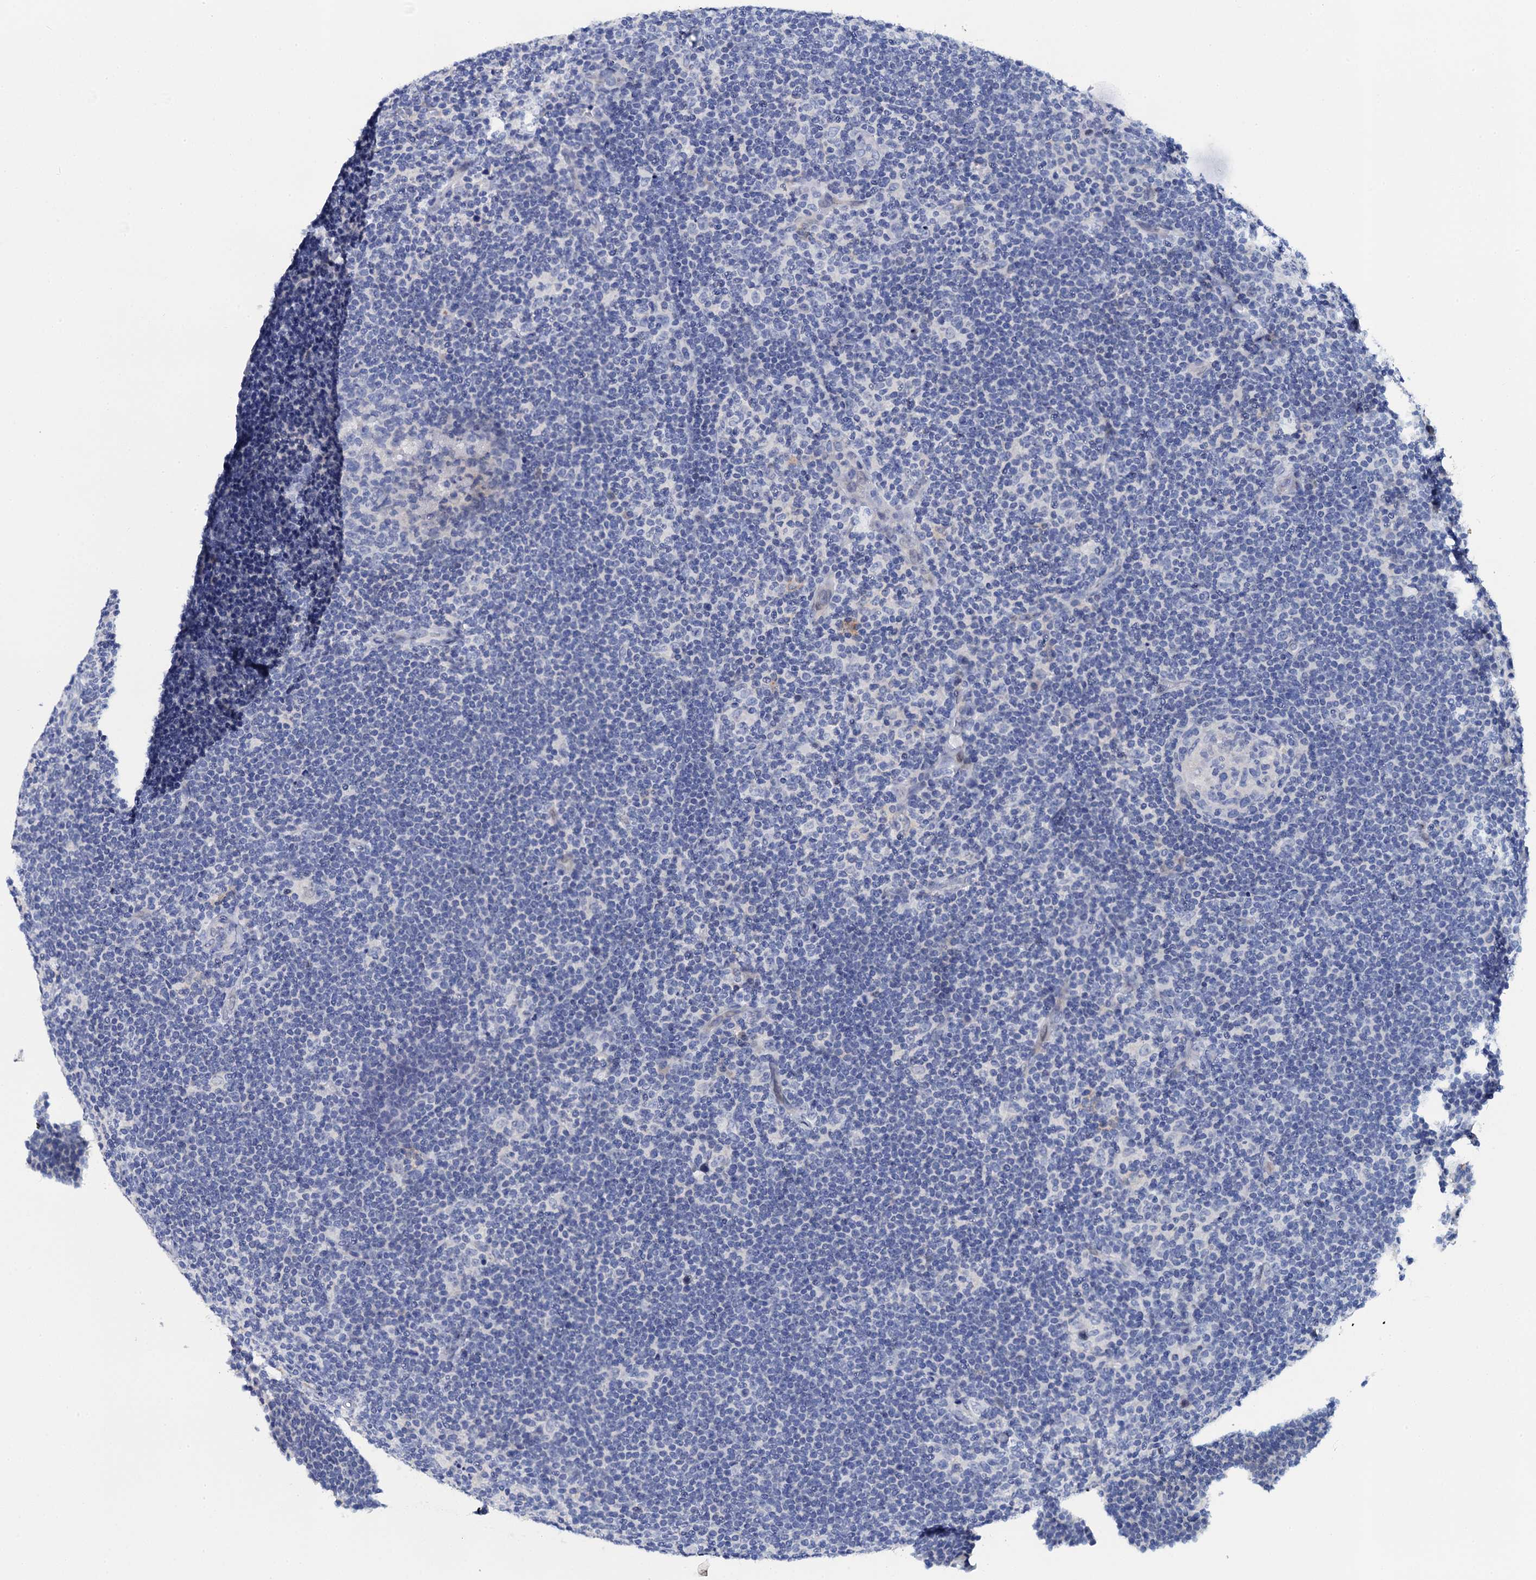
{"staining": {"intensity": "negative", "quantity": "none", "location": "none"}, "tissue": "lymphoma", "cell_type": "Tumor cells", "image_type": "cancer", "snomed": [{"axis": "morphology", "description": "Hodgkin's disease, NOS"}, {"axis": "topography", "description": "Lymph node"}], "caption": "Human lymphoma stained for a protein using immunohistochemistry (IHC) displays no expression in tumor cells.", "gene": "LYPD3", "patient": {"sex": "female", "age": 57}}